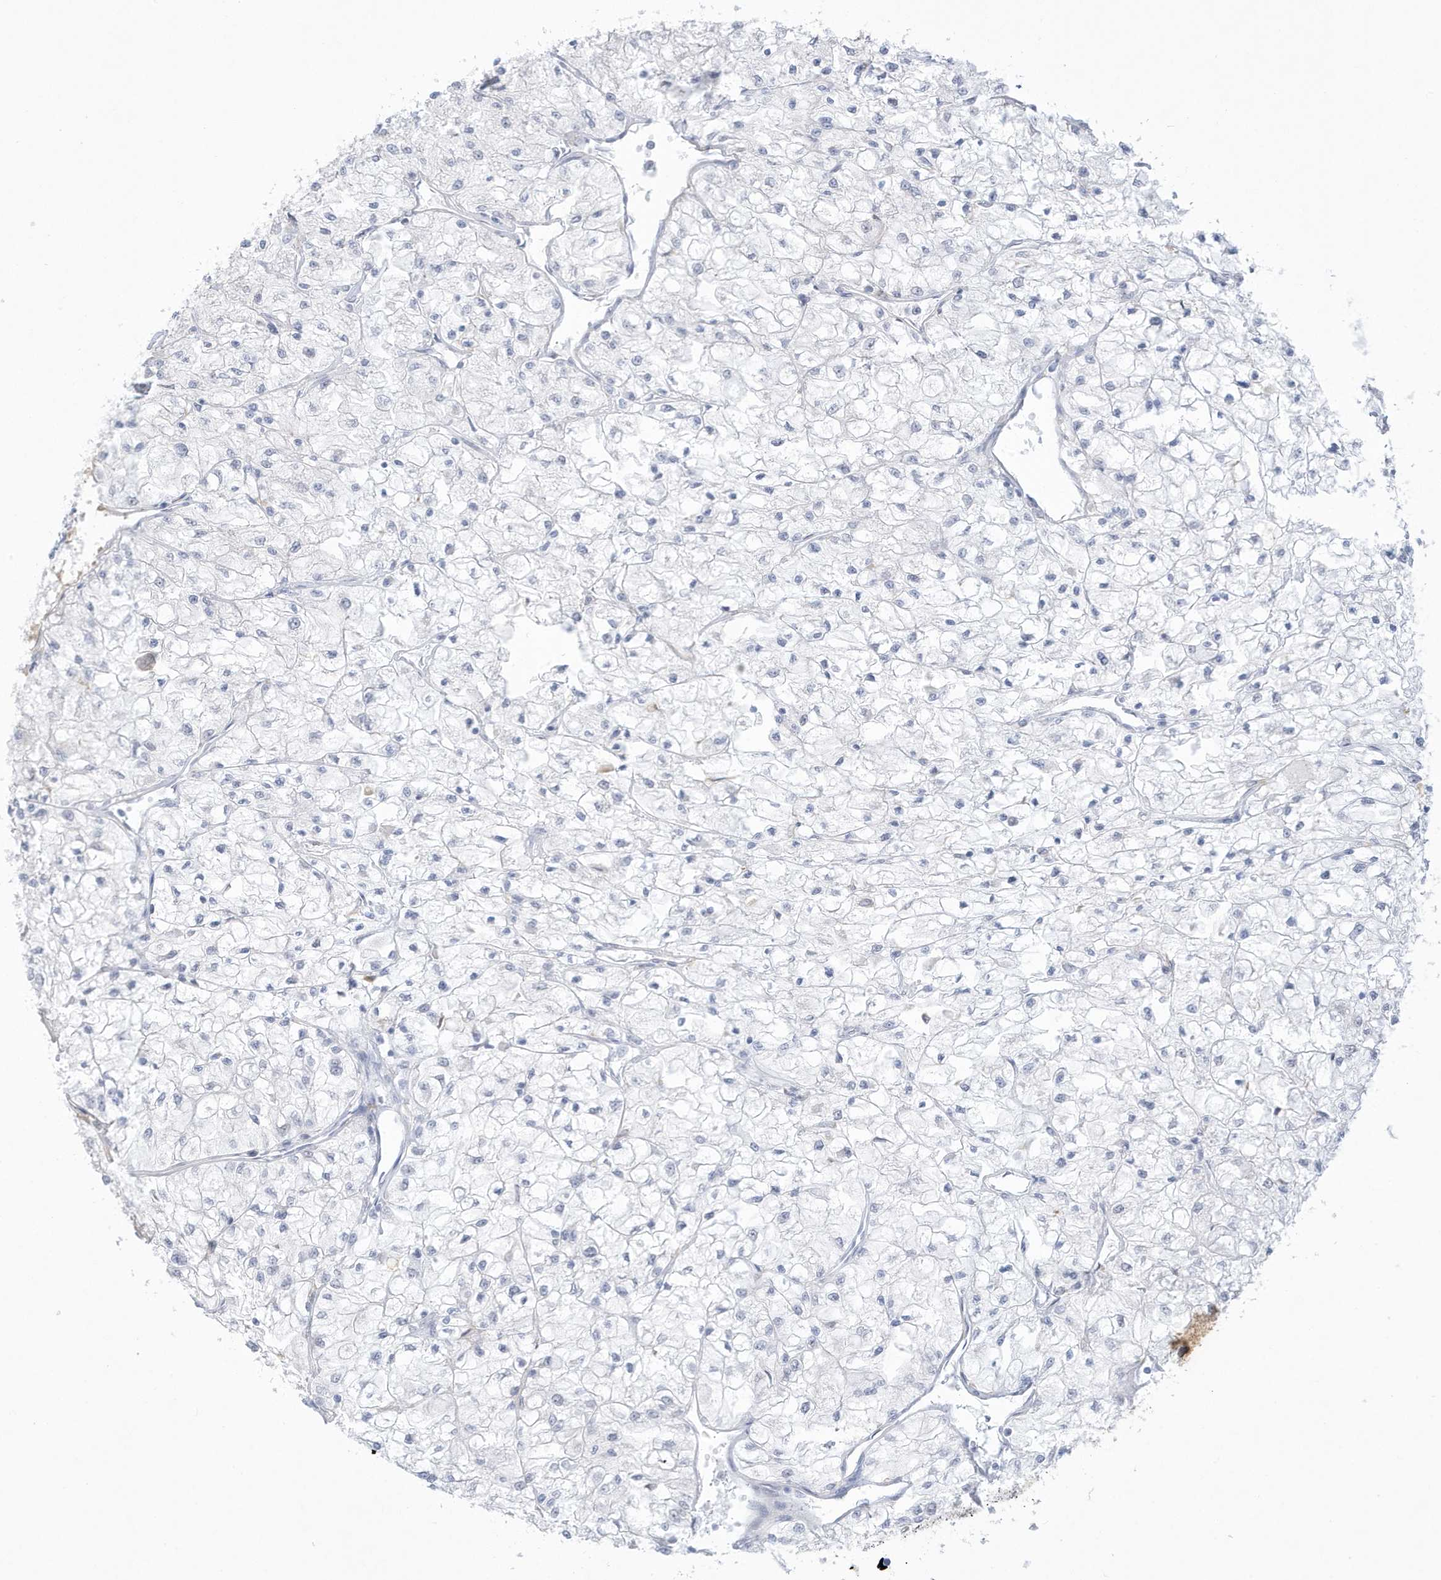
{"staining": {"intensity": "negative", "quantity": "none", "location": "none"}, "tissue": "renal cancer", "cell_type": "Tumor cells", "image_type": "cancer", "snomed": [{"axis": "morphology", "description": "Adenocarcinoma, NOS"}, {"axis": "topography", "description": "Kidney"}], "caption": "Immunohistochemistry (IHC) of human renal cancer demonstrates no staining in tumor cells. (Brightfield microscopy of DAB (3,3'-diaminobenzidine) IHC at high magnification).", "gene": "HERC6", "patient": {"sex": "male", "age": 80}}